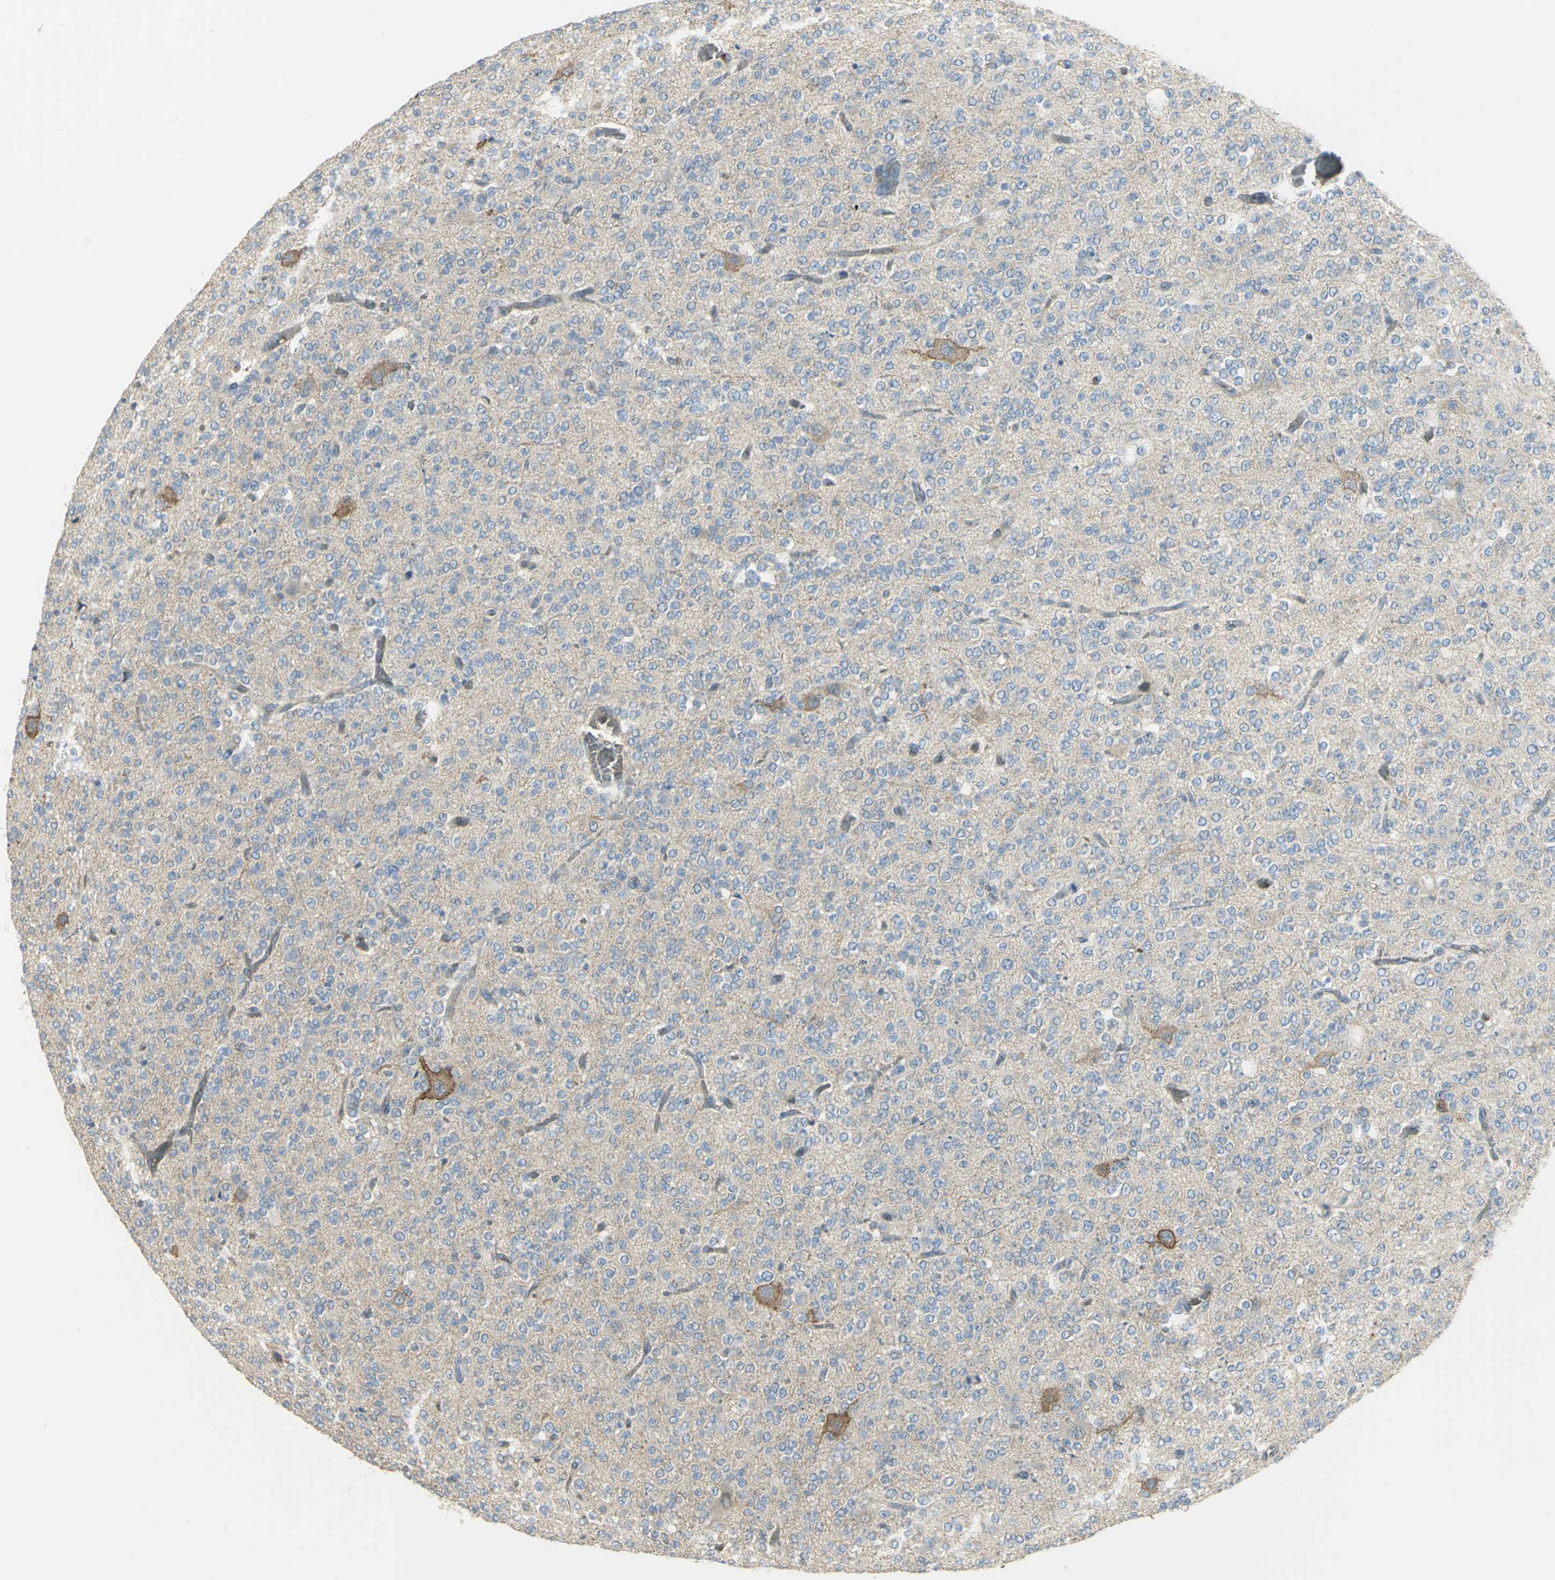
{"staining": {"intensity": "negative", "quantity": "none", "location": "none"}, "tissue": "glioma", "cell_type": "Tumor cells", "image_type": "cancer", "snomed": [{"axis": "morphology", "description": "Glioma, malignant, Low grade"}, {"axis": "topography", "description": "Brain"}], "caption": "High power microscopy histopathology image of an IHC histopathology image of glioma, revealing no significant expression in tumor cells.", "gene": "ANK1", "patient": {"sex": "male", "age": 38}}